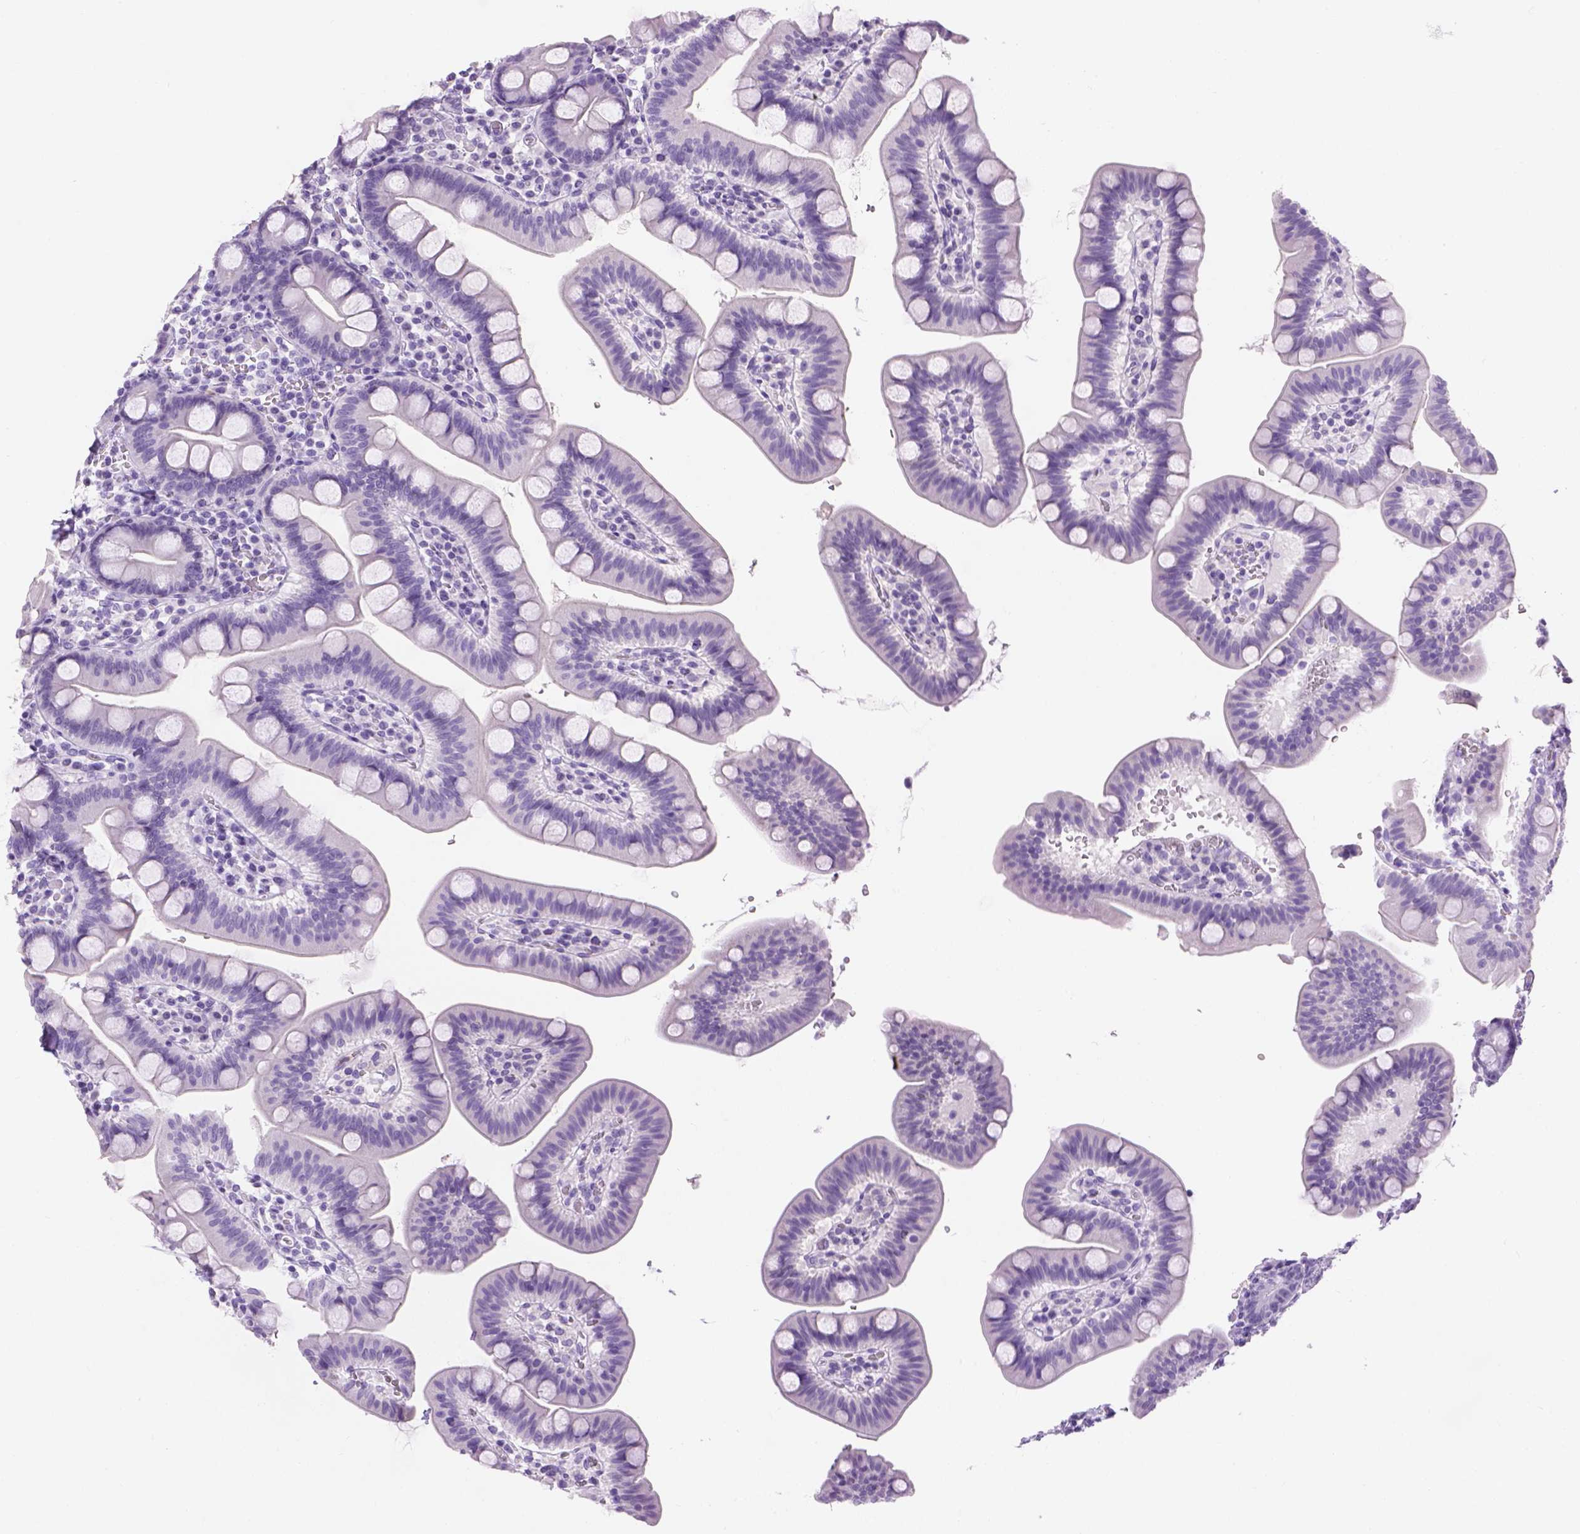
{"staining": {"intensity": "negative", "quantity": "none", "location": "none"}, "tissue": "duodenum", "cell_type": "Glandular cells", "image_type": "normal", "snomed": [{"axis": "morphology", "description": "Normal tissue, NOS"}, {"axis": "topography", "description": "Pancreas"}, {"axis": "topography", "description": "Duodenum"}], "caption": "Glandular cells are negative for brown protein staining in benign duodenum. (Immunohistochemistry (ihc), brightfield microscopy, high magnification).", "gene": "TMEM38A", "patient": {"sex": "male", "age": 59}}